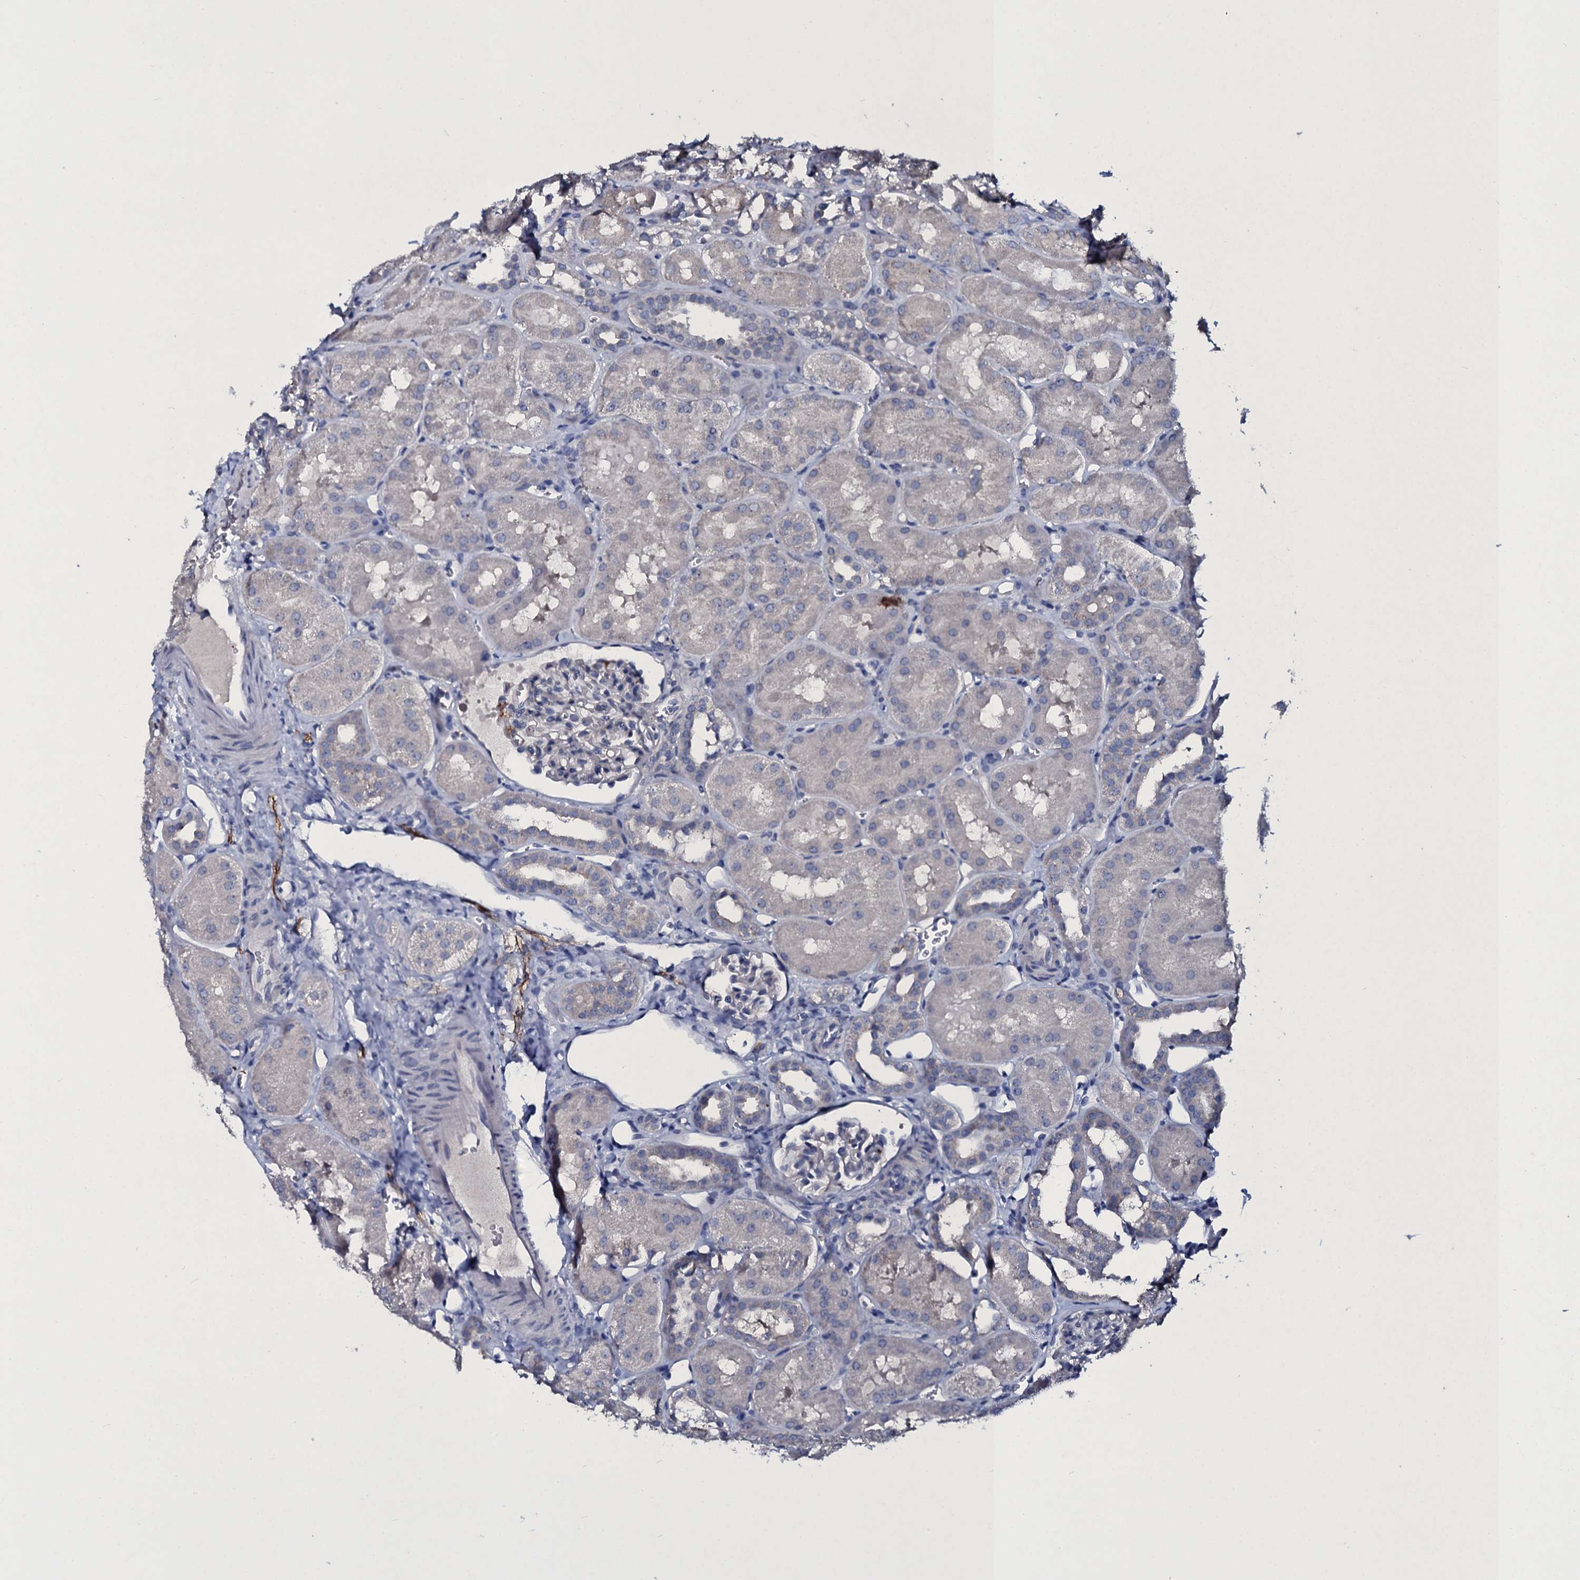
{"staining": {"intensity": "negative", "quantity": "none", "location": "none"}, "tissue": "kidney", "cell_type": "Cells in glomeruli", "image_type": "normal", "snomed": [{"axis": "morphology", "description": "Normal tissue, NOS"}, {"axis": "topography", "description": "Kidney"}, {"axis": "topography", "description": "Urinary bladder"}], "caption": "The photomicrograph displays no significant staining in cells in glomeruli of kidney. Brightfield microscopy of immunohistochemistry (IHC) stained with DAB (3,3'-diaminobenzidine) (brown) and hematoxylin (blue), captured at high magnification.", "gene": "TPGS2", "patient": {"sex": "male", "age": 16}}